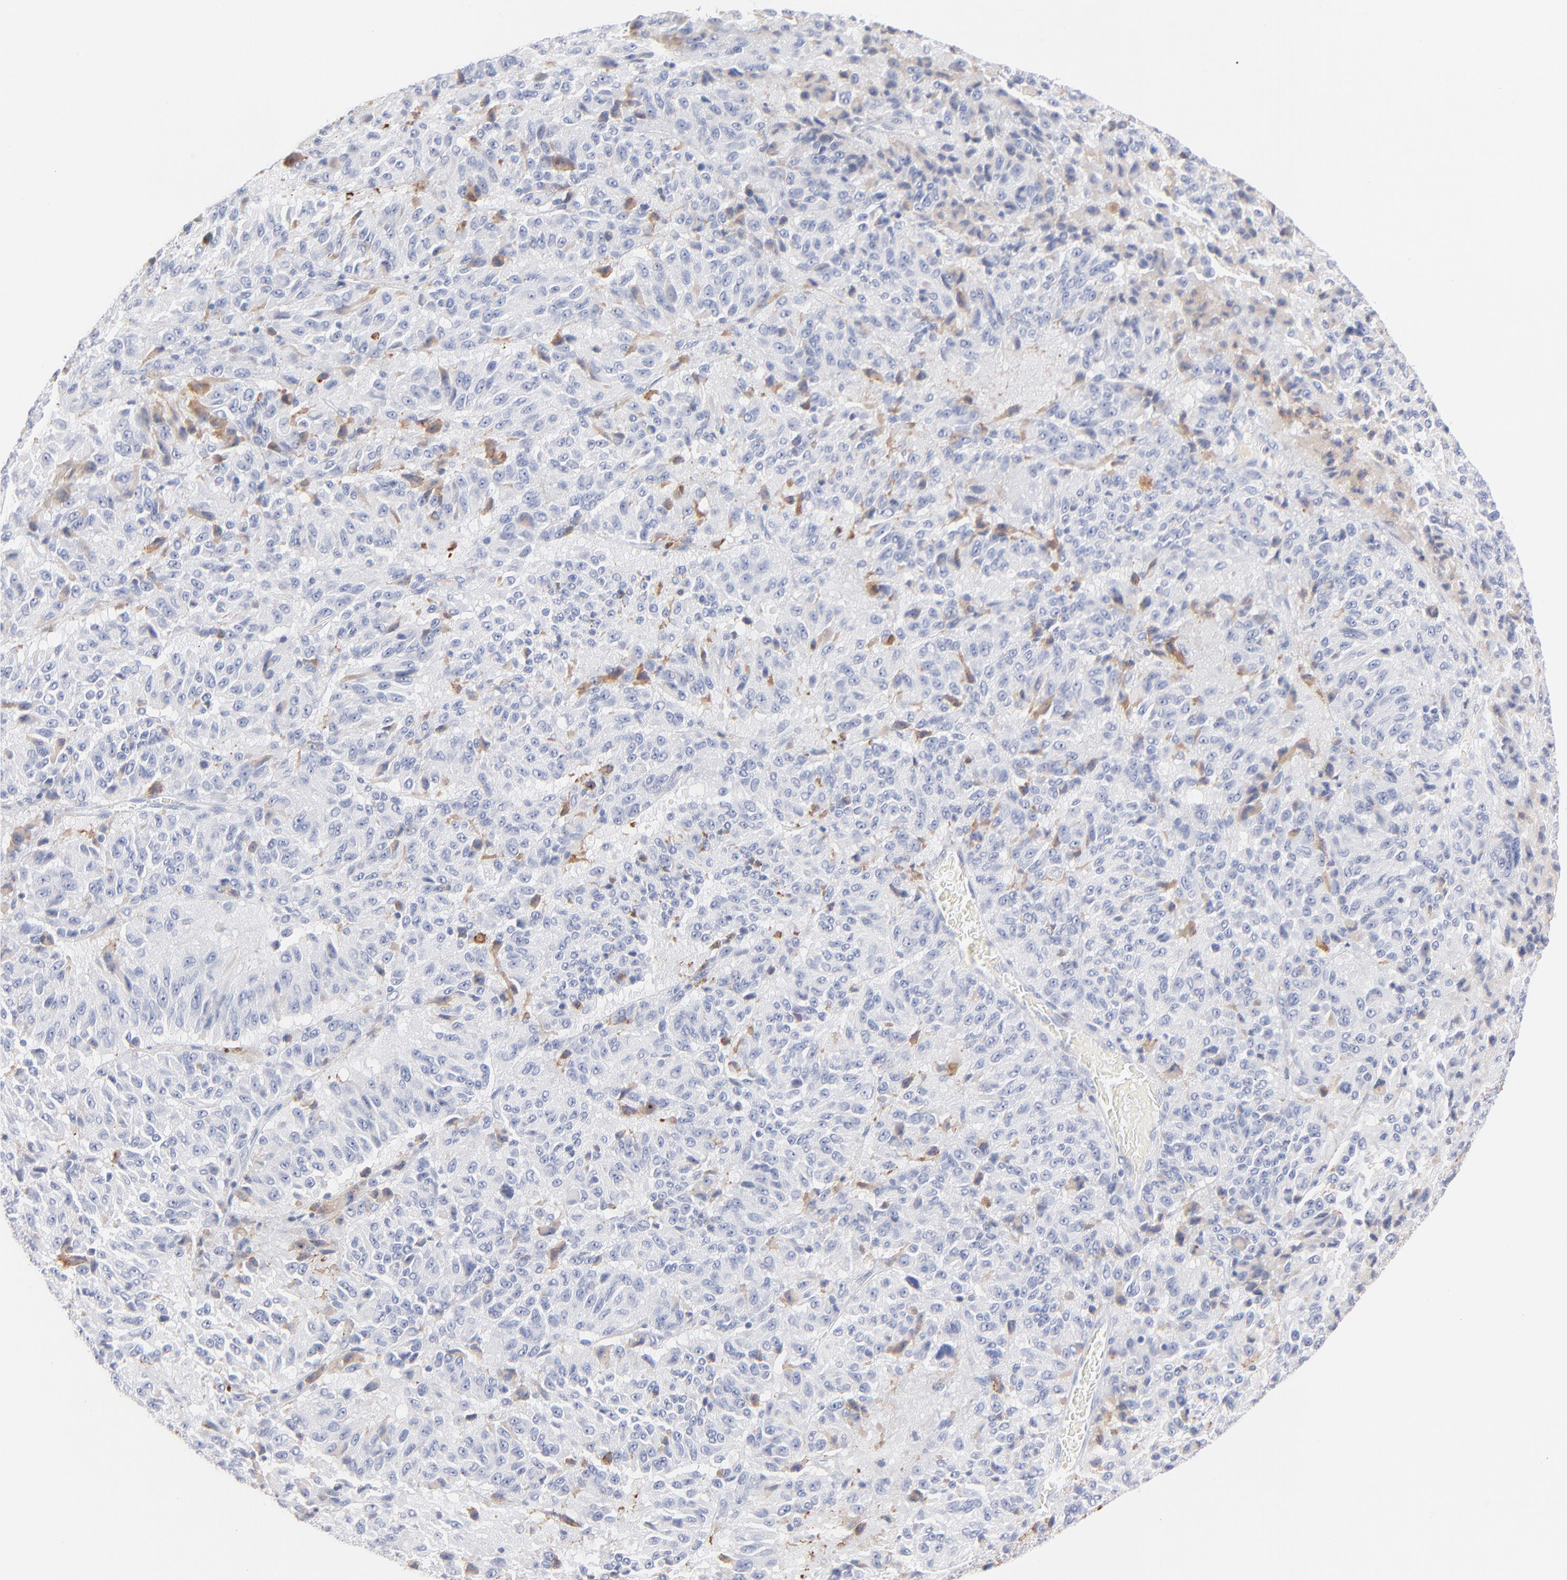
{"staining": {"intensity": "negative", "quantity": "none", "location": "none"}, "tissue": "melanoma", "cell_type": "Tumor cells", "image_type": "cancer", "snomed": [{"axis": "morphology", "description": "Malignant melanoma, Metastatic site"}, {"axis": "topography", "description": "Lung"}], "caption": "An immunohistochemistry (IHC) histopathology image of melanoma is shown. There is no staining in tumor cells of melanoma. (DAB (3,3'-diaminobenzidine) immunohistochemistry (IHC) visualized using brightfield microscopy, high magnification).", "gene": "APOH", "patient": {"sex": "male", "age": 64}}